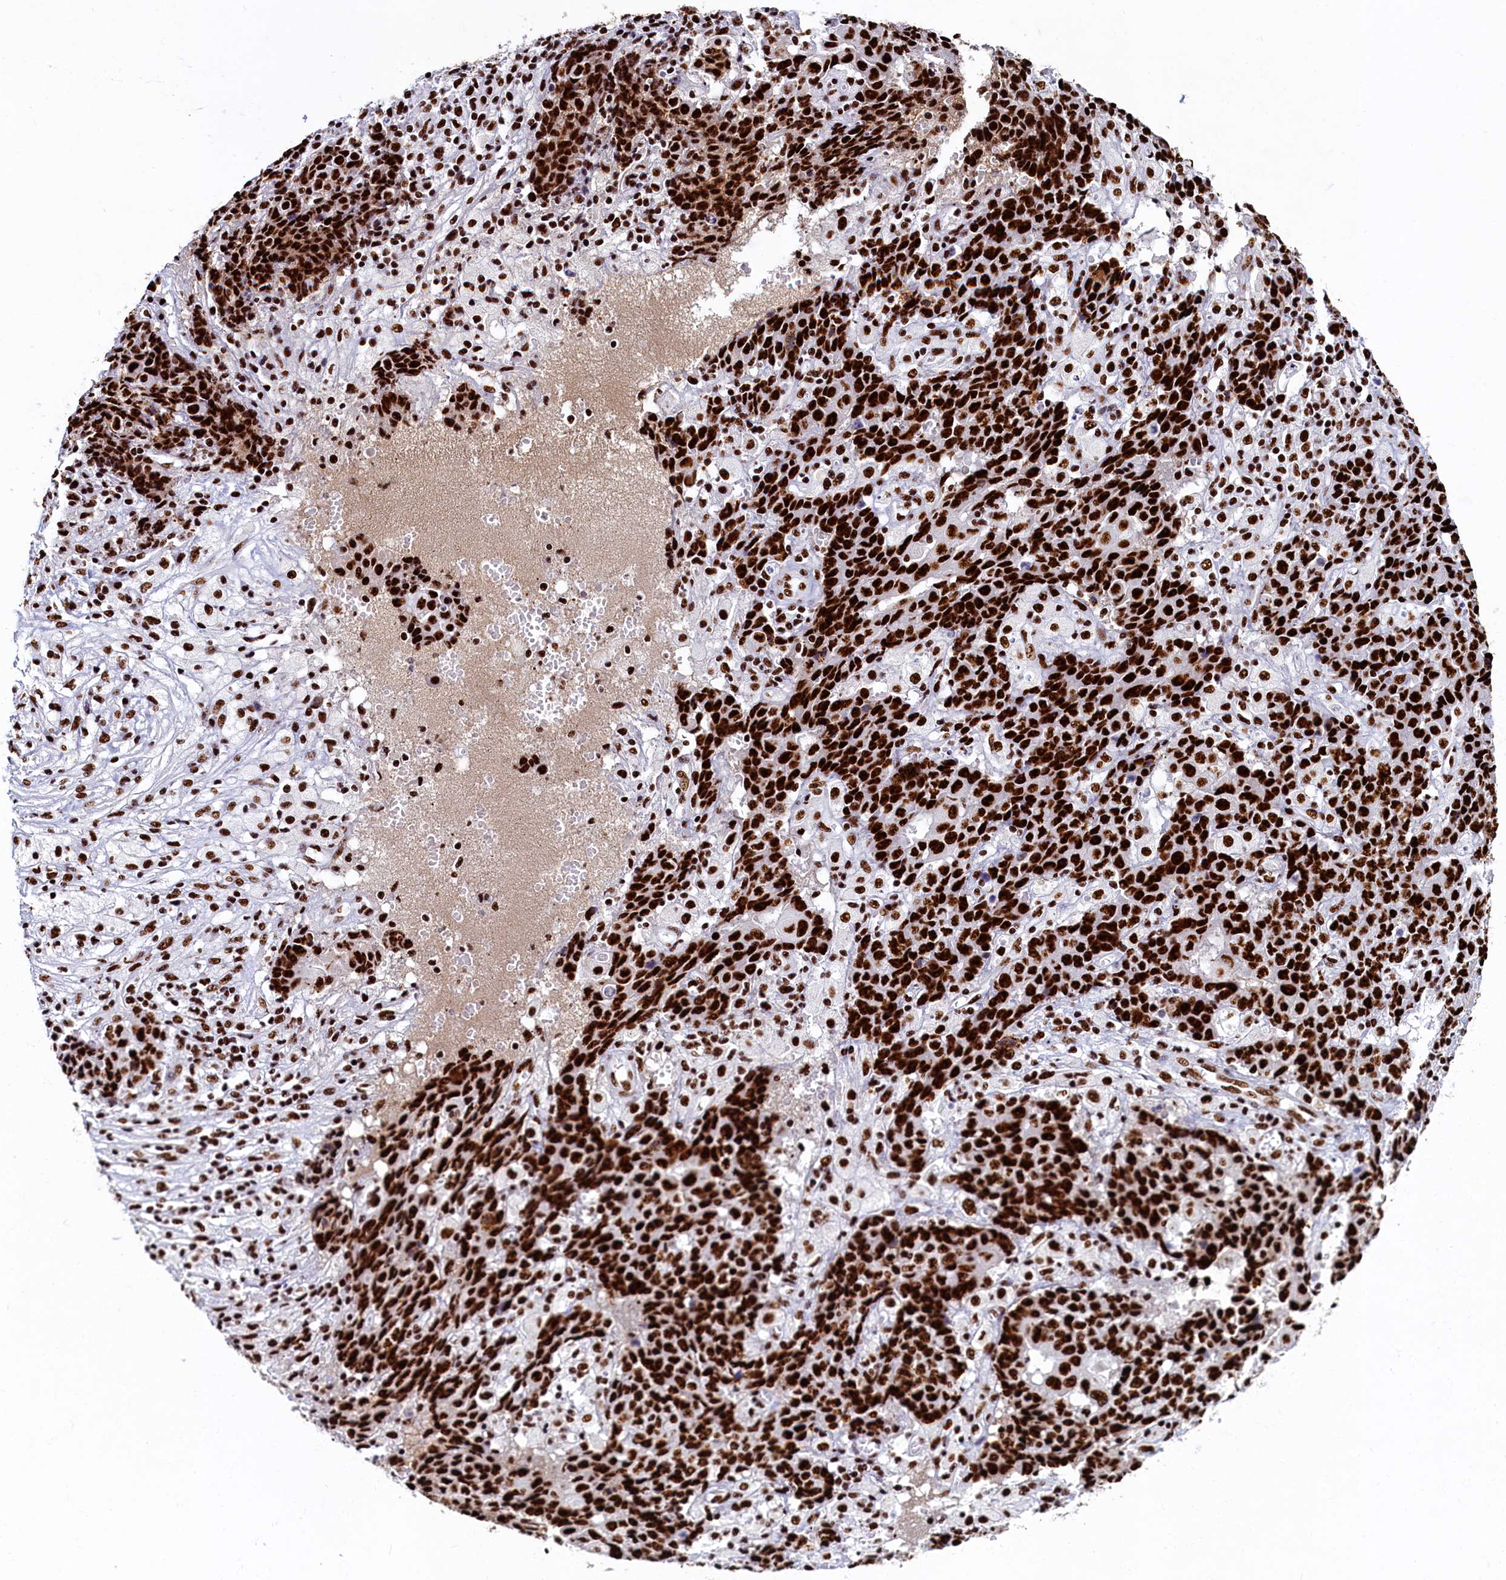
{"staining": {"intensity": "strong", "quantity": ">75%", "location": "nuclear"}, "tissue": "ovarian cancer", "cell_type": "Tumor cells", "image_type": "cancer", "snomed": [{"axis": "morphology", "description": "Carcinoma, endometroid"}, {"axis": "topography", "description": "Ovary"}], "caption": "Human ovarian cancer (endometroid carcinoma) stained for a protein (brown) shows strong nuclear positive staining in about >75% of tumor cells.", "gene": "SRRM2", "patient": {"sex": "female", "age": 42}}